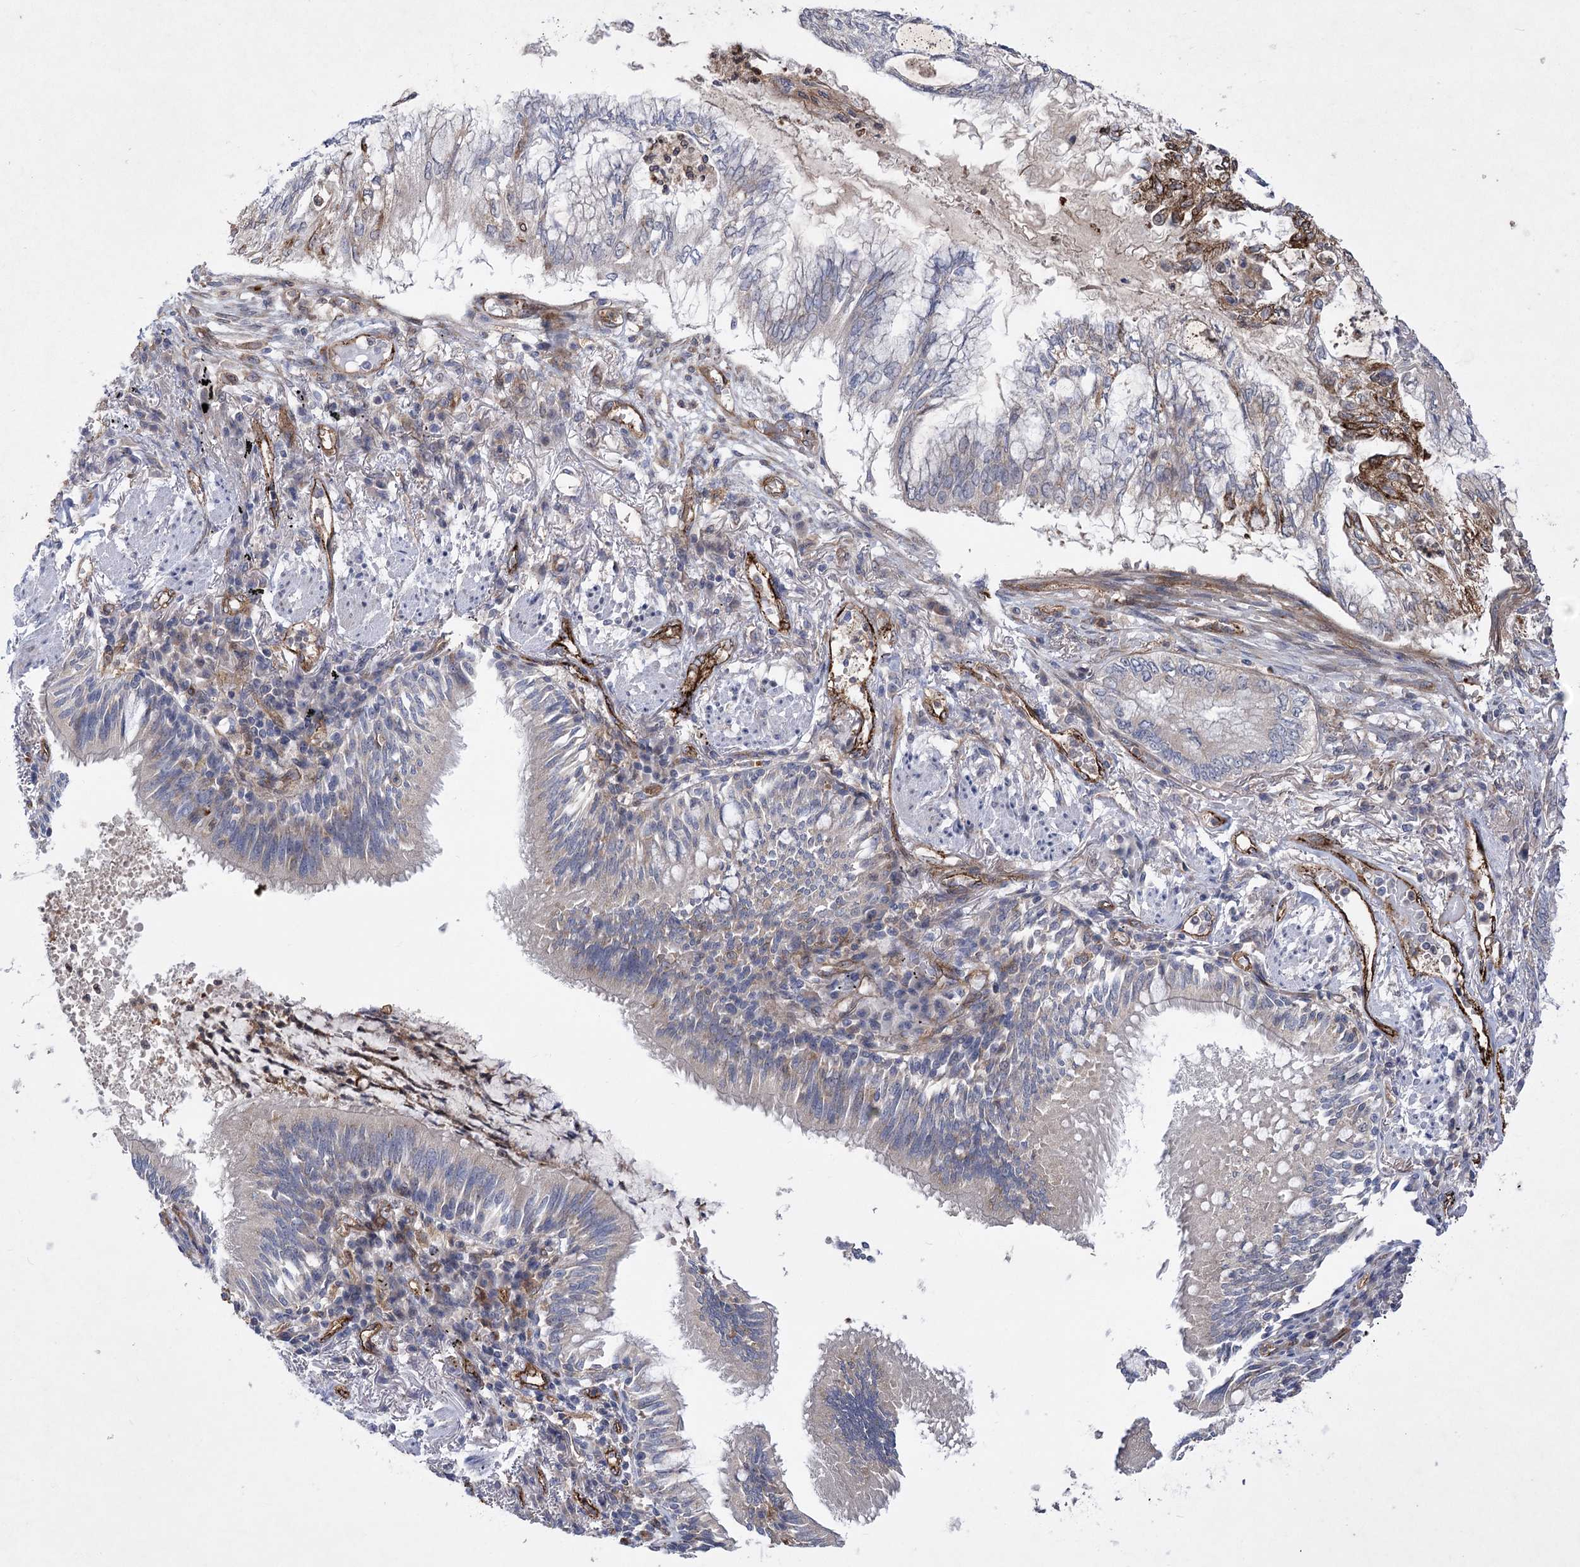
{"staining": {"intensity": "weak", "quantity": "<25%", "location": "cytoplasmic/membranous"}, "tissue": "lung cancer", "cell_type": "Tumor cells", "image_type": "cancer", "snomed": [{"axis": "morphology", "description": "Adenocarcinoma, NOS"}, {"axis": "topography", "description": "Lung"}], "caption": "Lung cancer was stained to show a protein in brown. There is no significant expression in tumor cells. (DAB (3,3'-diaminobenzidine) immunohistochemistry (IHC) with hematoxylin counter stain).", "gene": "ARHGAP31", "patient": {"sex": "female", "age": 70}}